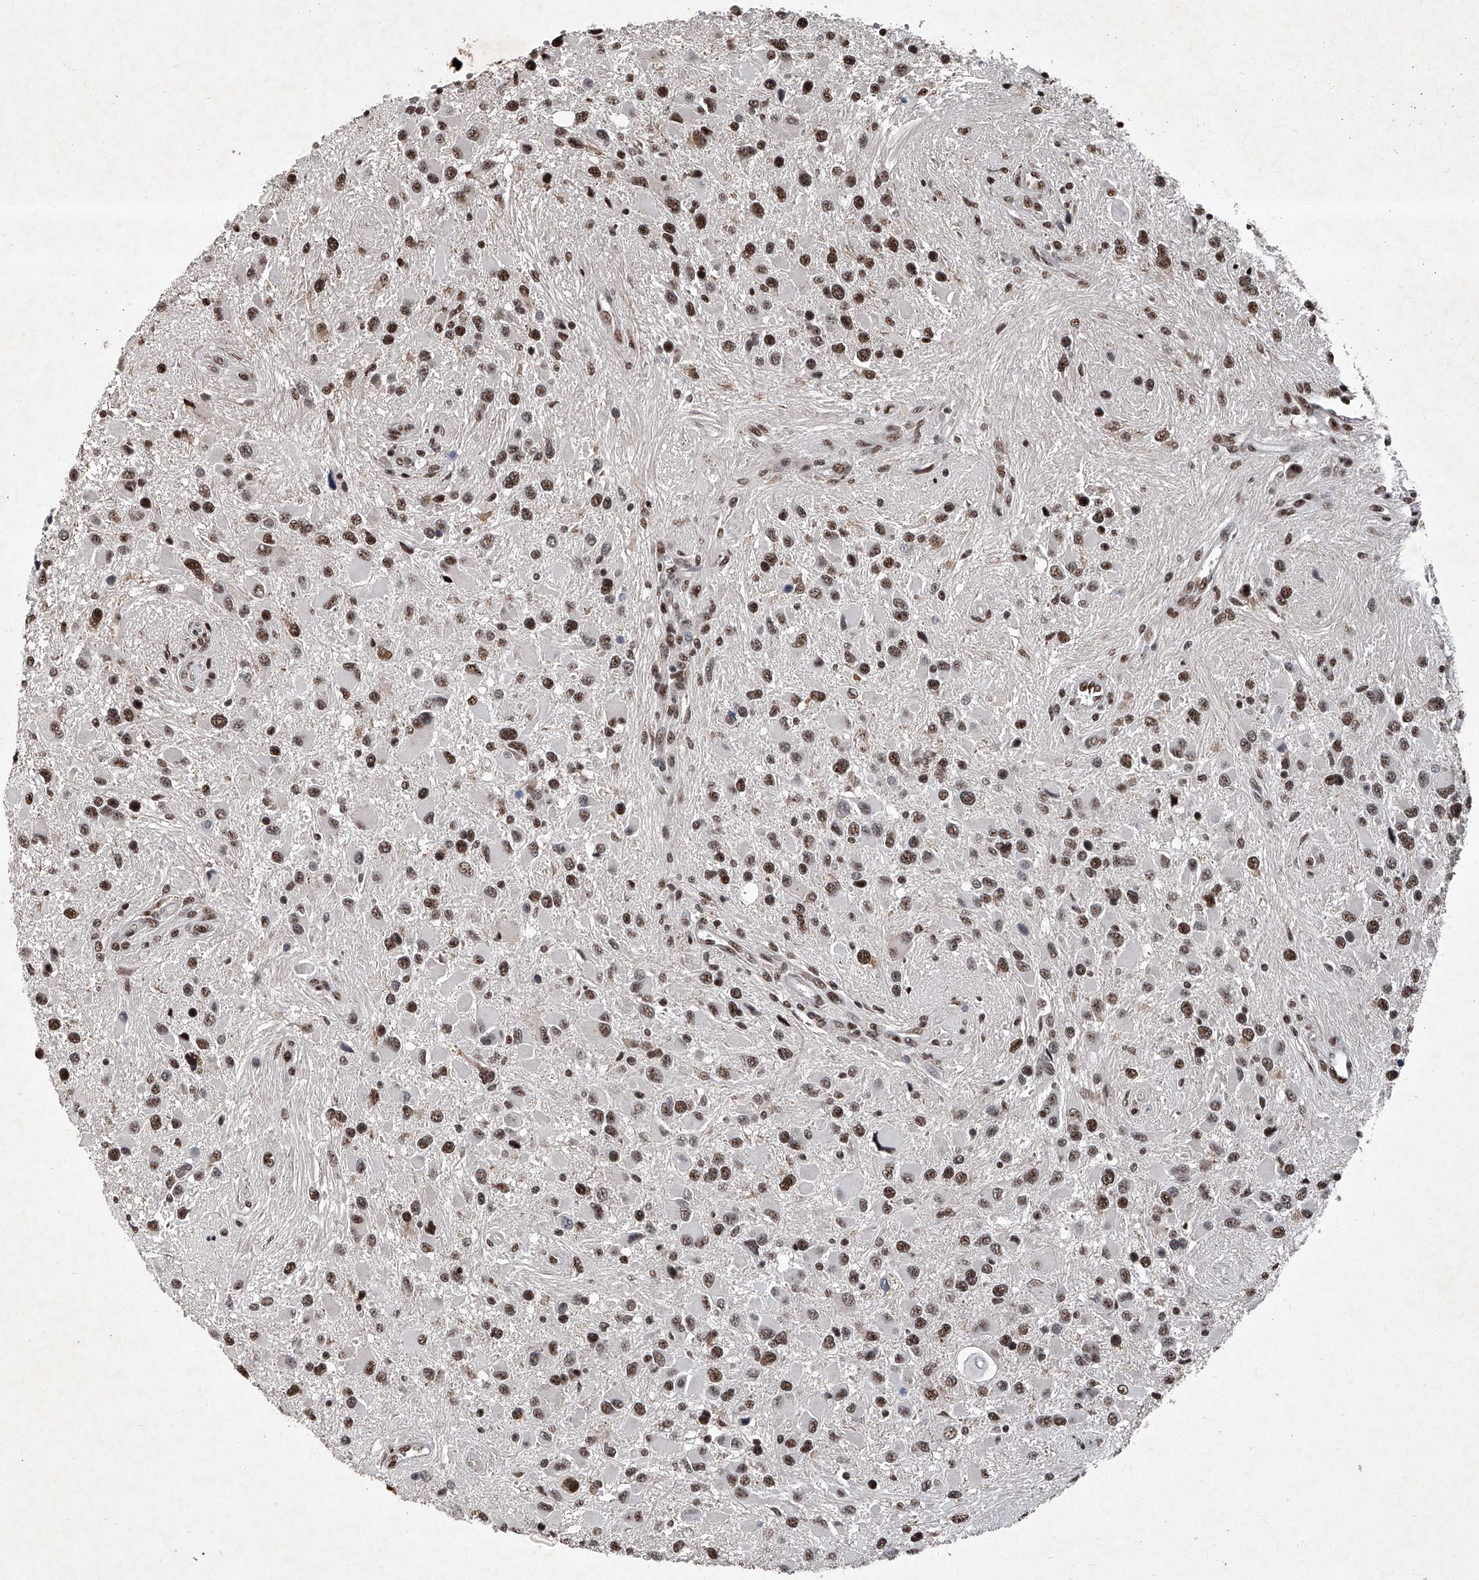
{"staining": {"intensity": "moderate", "quantity": ">75%", "location": "nuclear"}, "tissue": "glioma", "cell_type": "Tumor cells", "image_type": "cancer", "snomed": [{"axis": "morphology", "description": "Glioma, malignant, High grade"}, {"axis": "topography", "description": "Brain"}], "caption": "This image displays glioma stained with immunohistochemistry (IHC) to label a protein in brown. The nuclear of tumor cells show moderate positivity for the protein. Nuclei are counter-stained blue.", "gene": "DDX39B", "patient": {"sex": "male", "age": 53}}